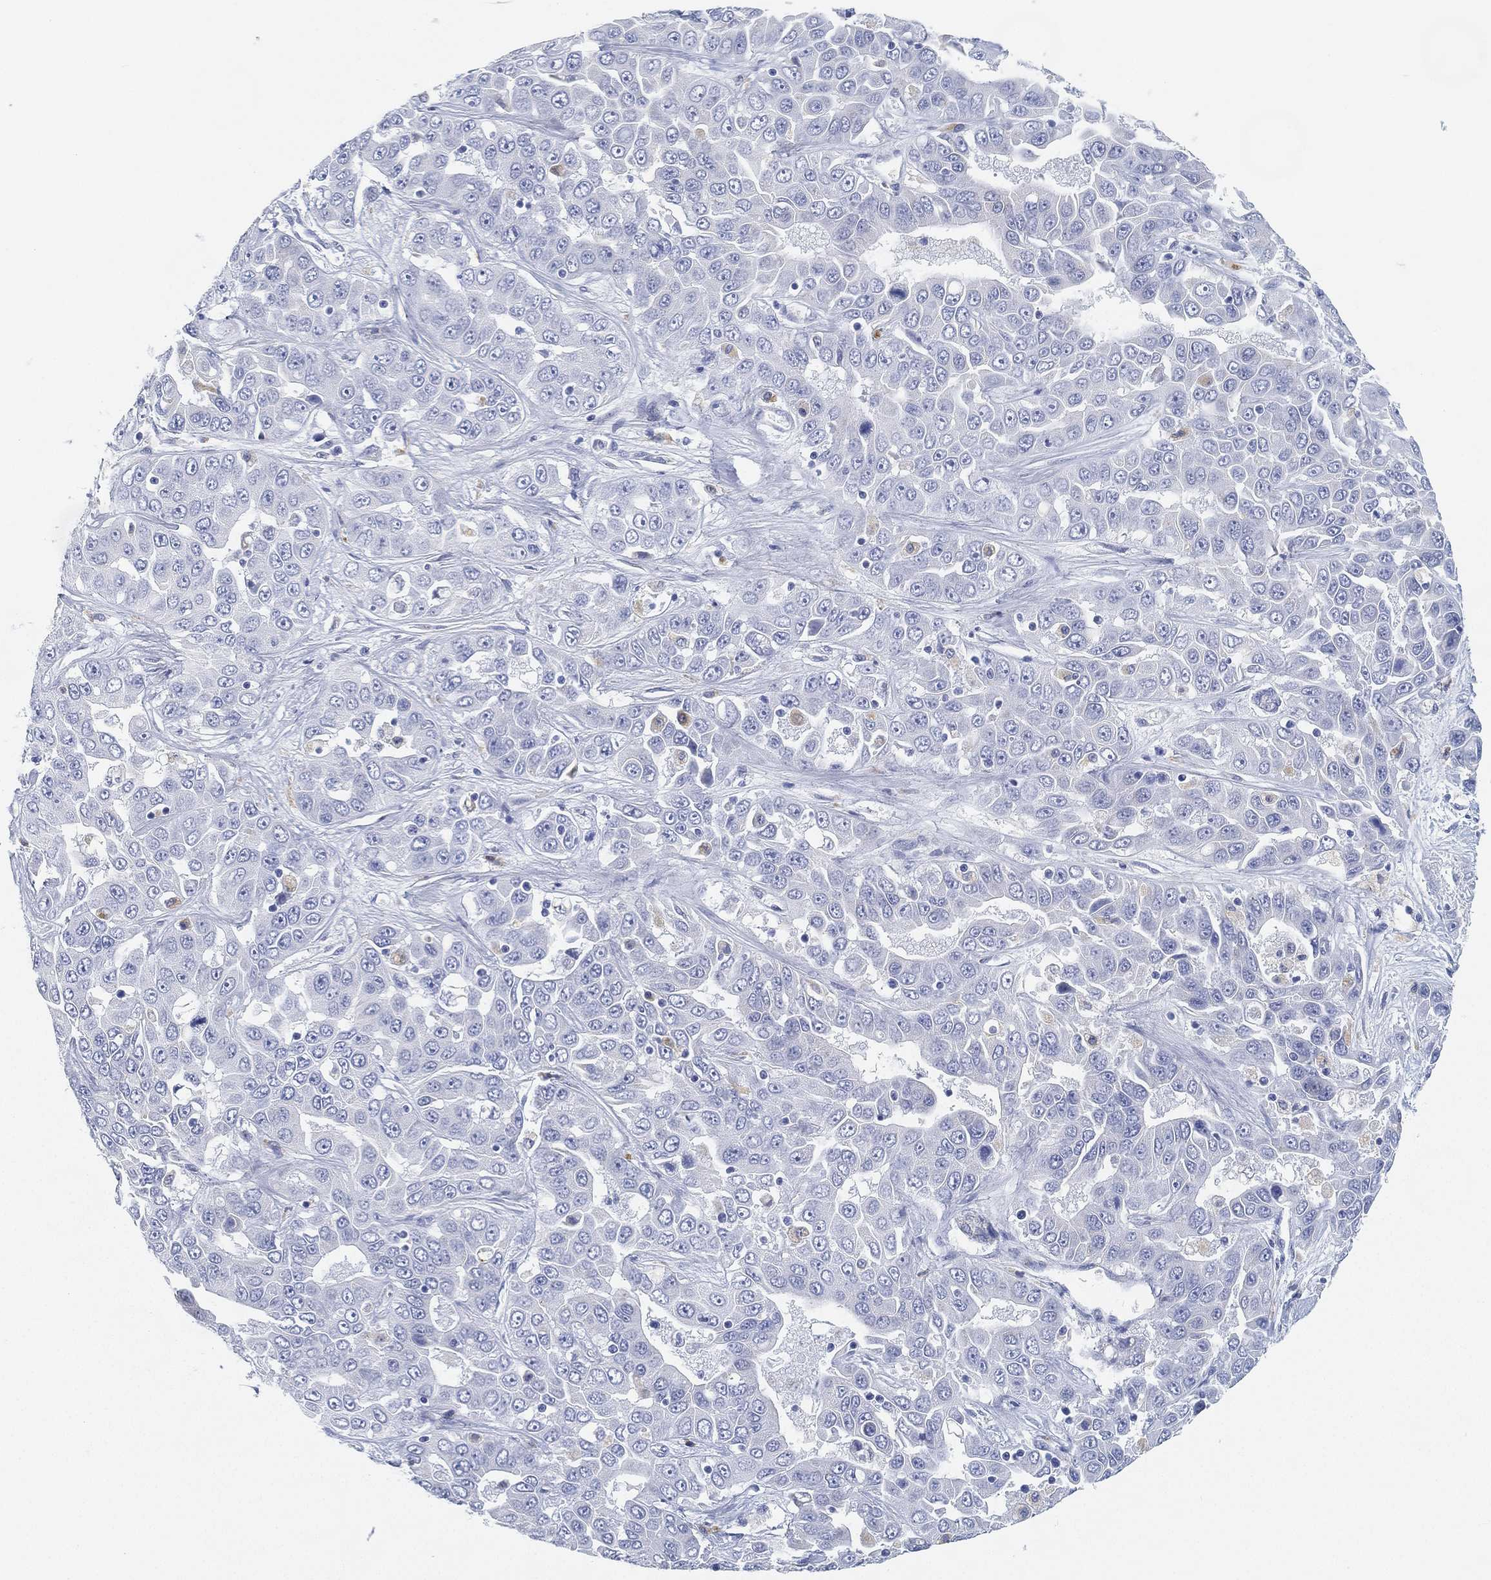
{"staining": {"intensity": "negative", "quantity": "none", "location": "none"}, "tissue": "liver cancer", "cell_type": "Tumor cells", "image_type": "cancer", "snomed": [{"axis": "morphology", "description": "Cholangiocarcinoma"}, {"axis": "topography", "description": "Liver"}], "caption": "The histopathology image displays no significant staining in tumor cells of cholangiocarcinoma (liver).", "gene": "GPR61", "patient": {"sex": "female", "age": 52}}